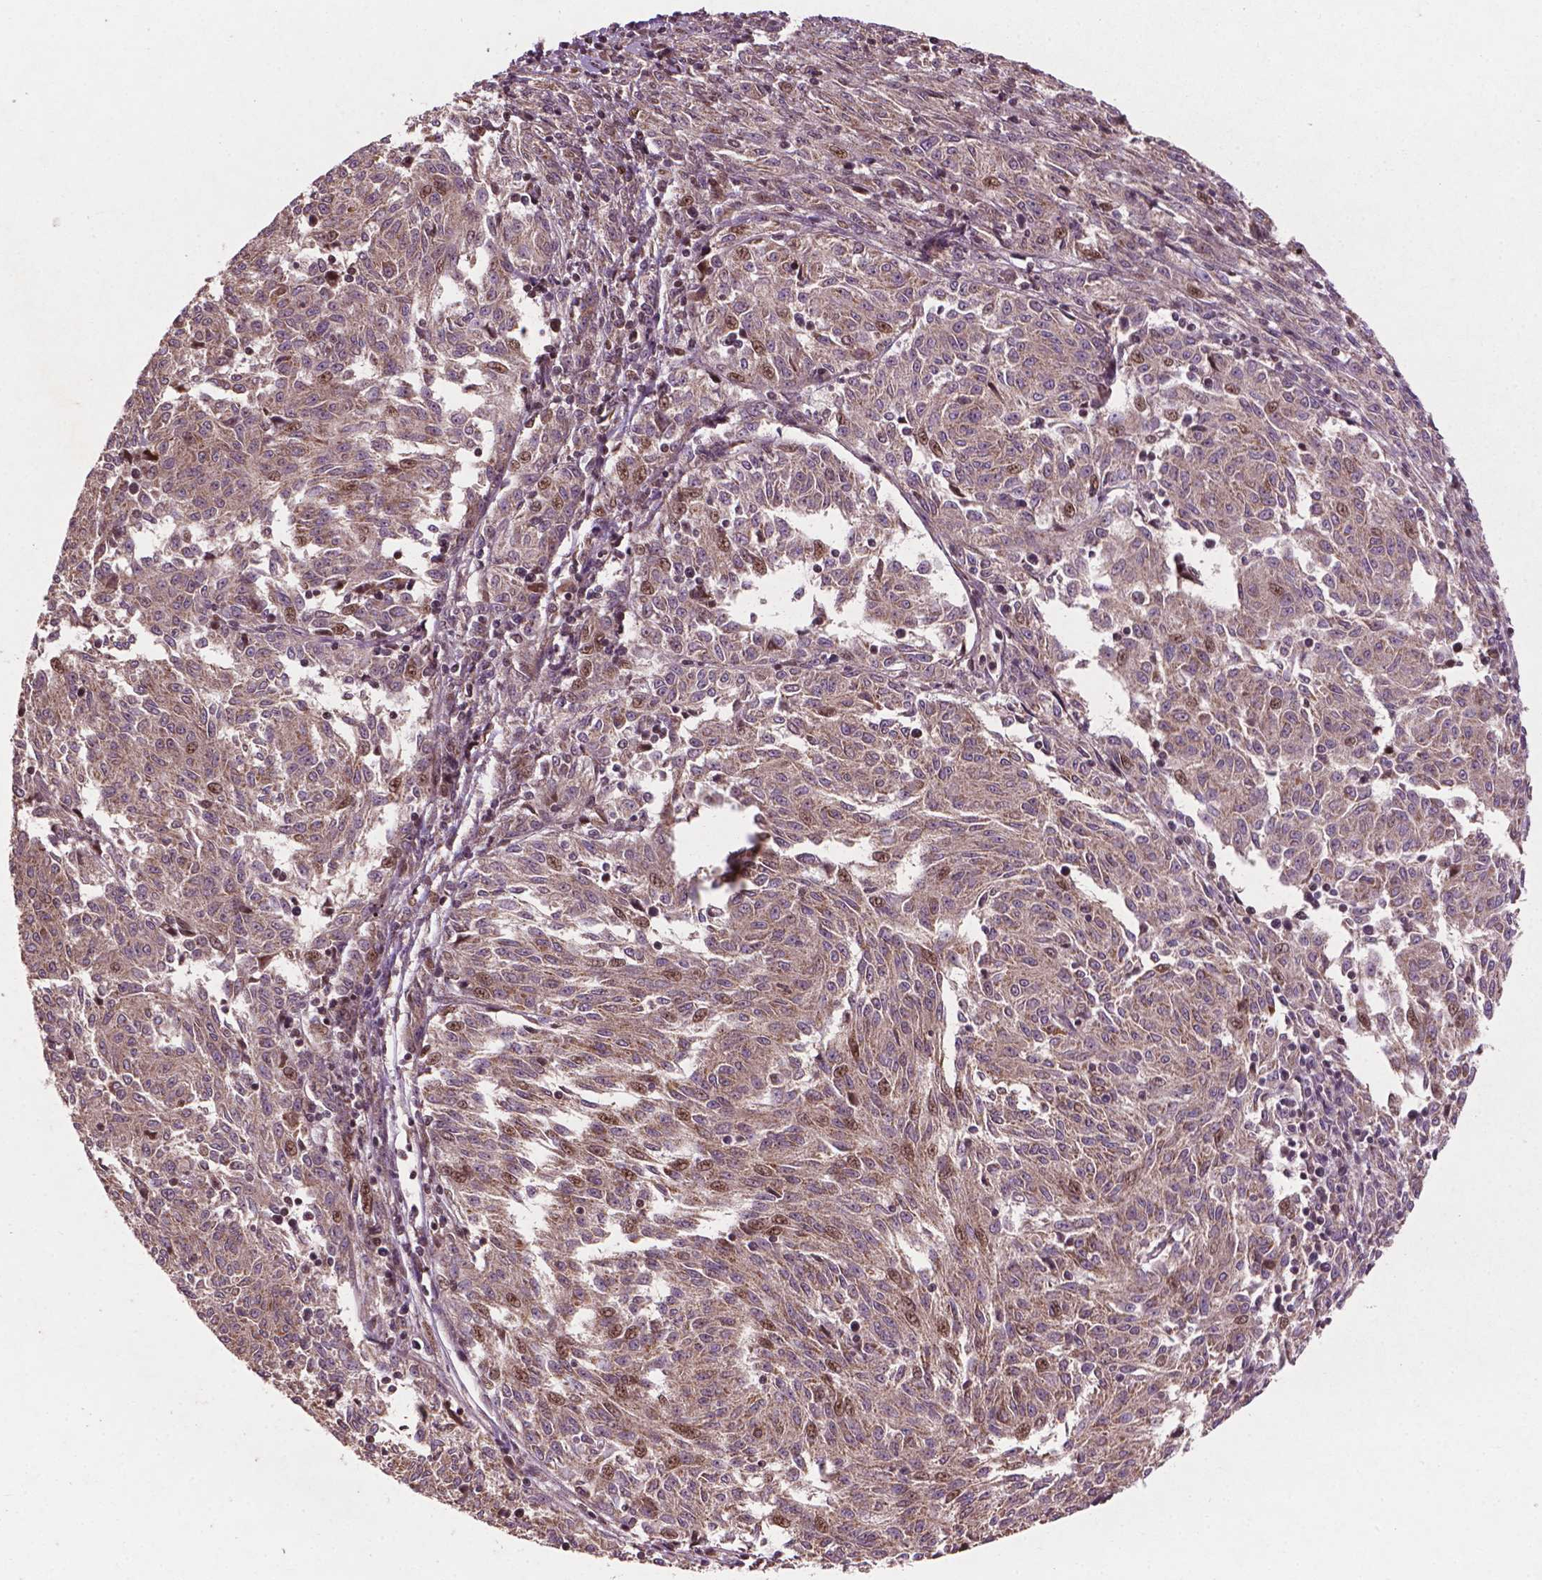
{"staining": {"intensity": "moderate", "quantity": "25%-75%", "location": "cytoplasmic/membranous,nuclear"}, "tissue": "melanoma", "cell_type": "Tumor cells", "image_type": "cancer", "snomed": [{"axis": "morphology", "description": "Malignant melanoma, NOS"}, {"axis": "topography", "description": "Skin"}], "caption": "Immunohistochemistry (DAB) staining of human melanoma exhibits moderate cytoplasmic/membranous and nuclear protein expression in about 25%-75% of tumor cells. (DAB (3,3'-diaminobenzidine) IHC, brown staining for protein, blue staining for nuclei).", "gene": "B3GALNT2", "patient": {"sex": "female", "age": 72}}